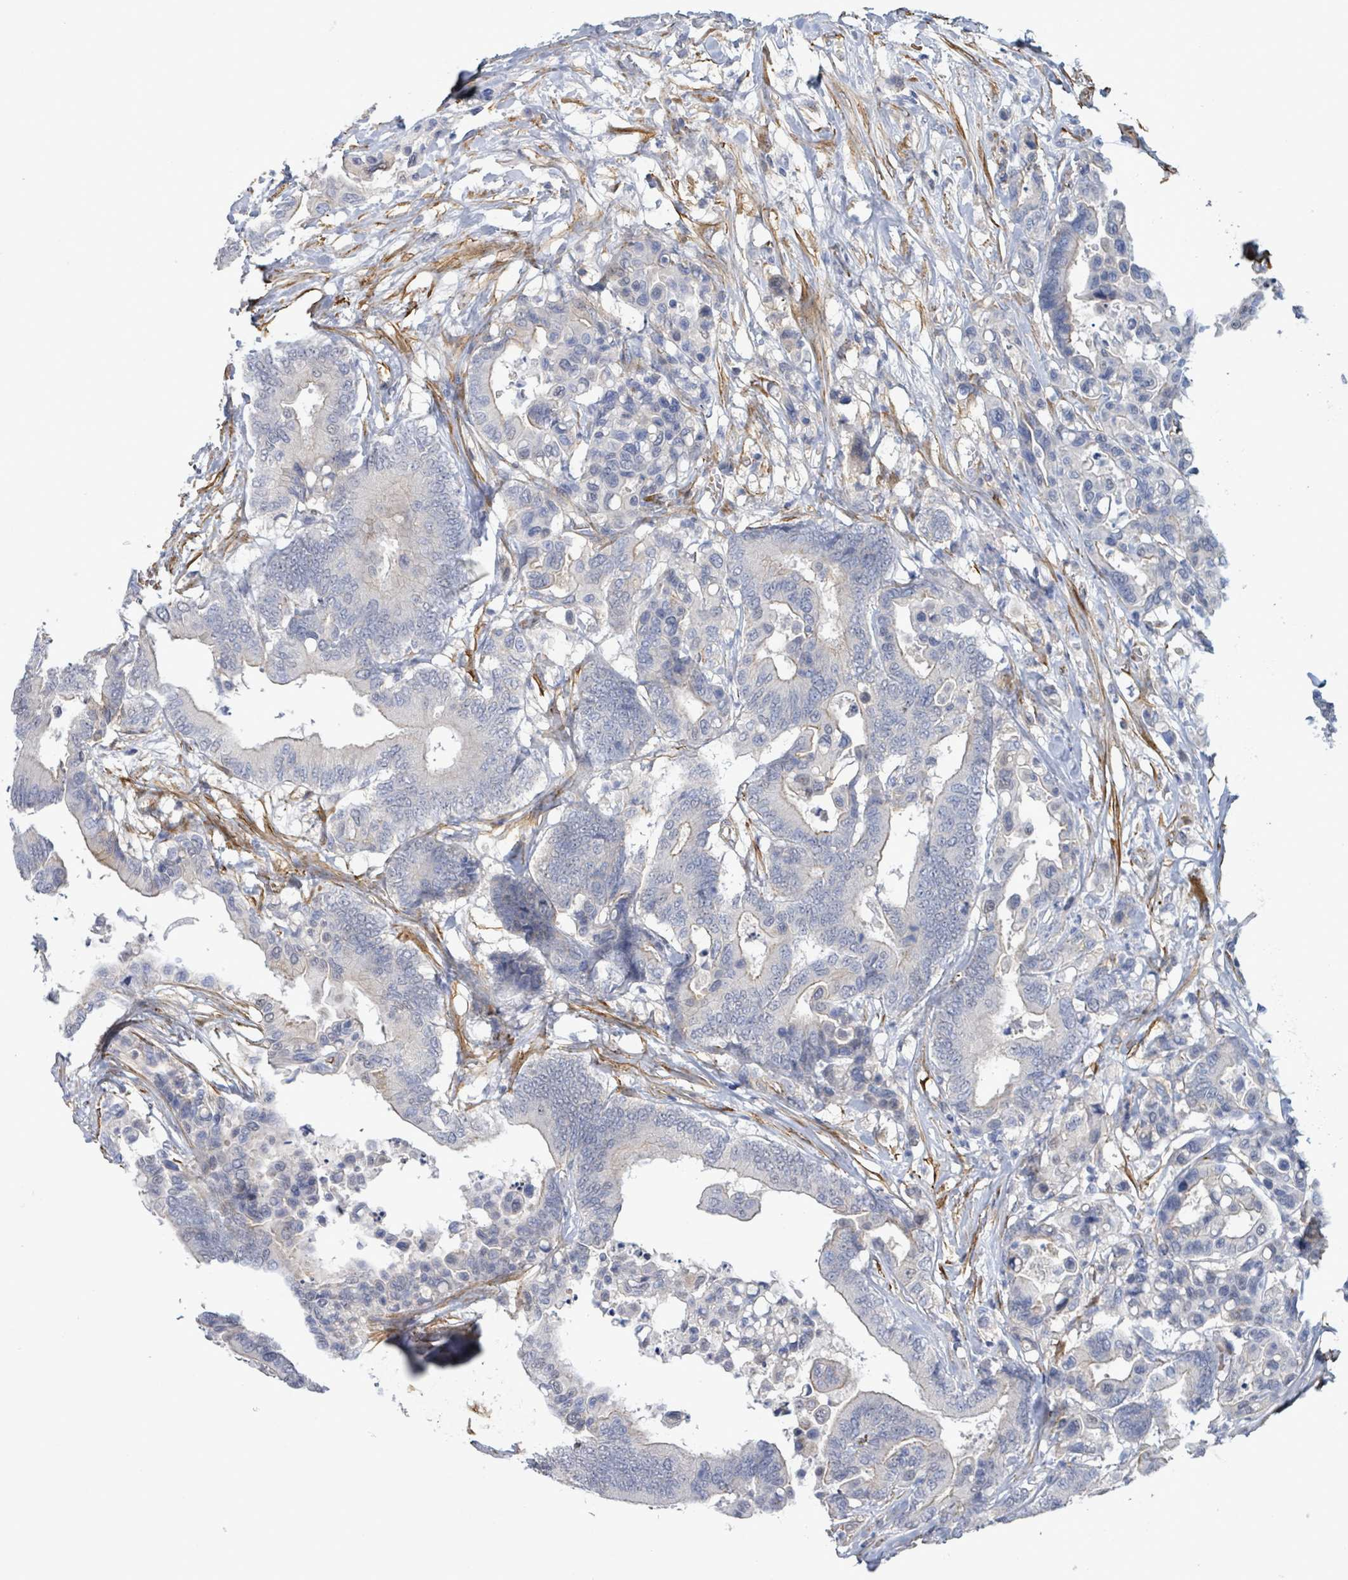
{"staining": {"intensity": "negative", "quantity": "none", "location": "none"}, "tissue": "colorectal cancer", "cell_type": "Tumor cells", "image_type": "cancer", "snomed": [{"axis": "morphology", "description": "Normal tissue, NOS"}, {"axis": "morphology", "description": "Adenocarcinoma, NOS"}, {"axis": "topography", "description": "Colon"}], "caption": "Immunohistochemical staining of colorectal cancer demonstrates no significant expression in tumor cells.", "gene": "DMRTC1B", "patient": {"sex": "male", "age": 82}}